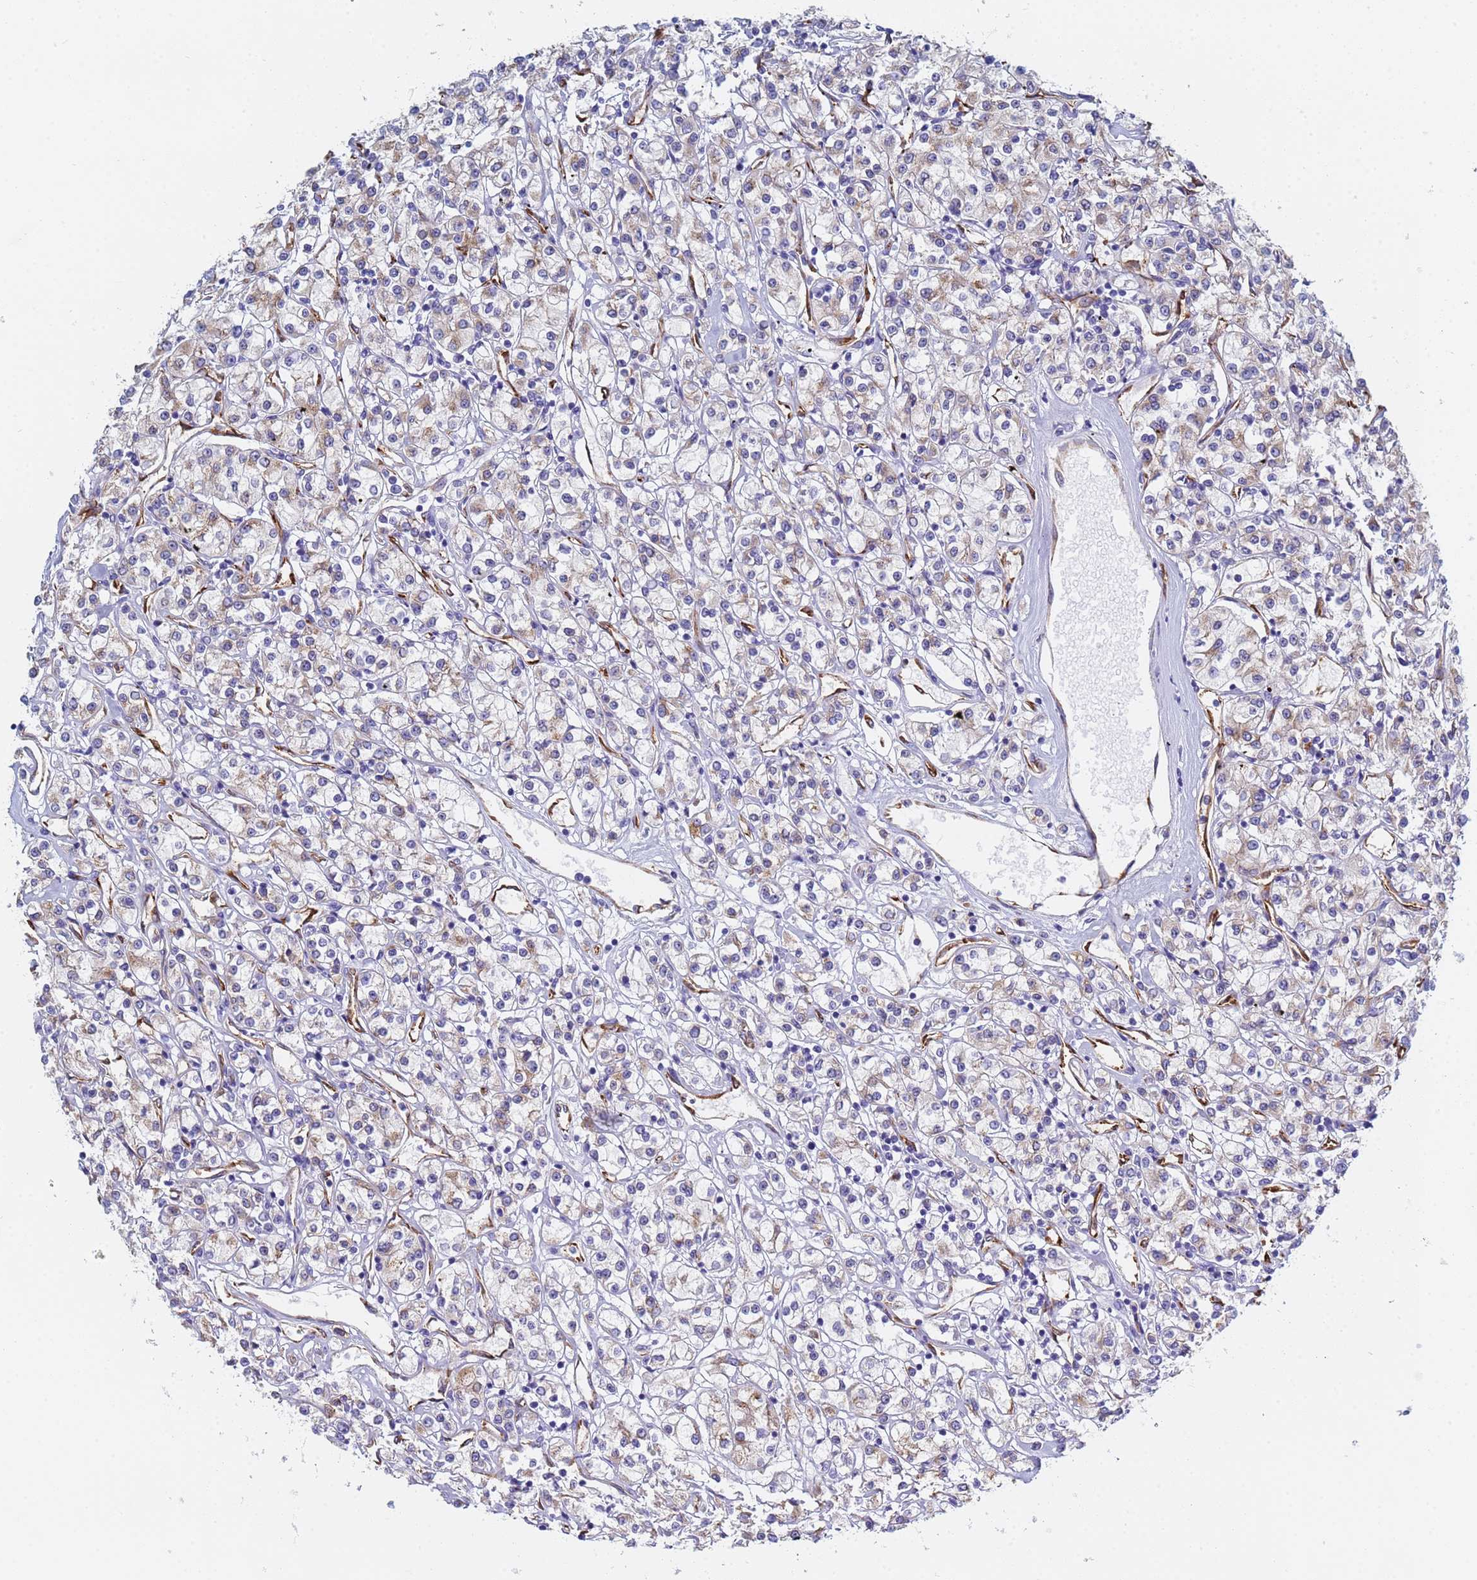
{"staining": {"intensity": "weak", "quantity": "<25%", "location": "cytoplasmic/membranous"}, "tissue": "renal cancer", "cell_type": "Tumor cells", "image_type": "cancer", "snomed": [{"axis": "morphology", "description": "Adenocarcinoma, NOS"}, {"axis": "topography", "description": "Kidney"}], "caption": "Micrograph shows no protein expression in tumor cells of adenocarcinoma (renal) tissue.", "gene": "GDAP2", "patient": {"sex": "female", "age": 59}}